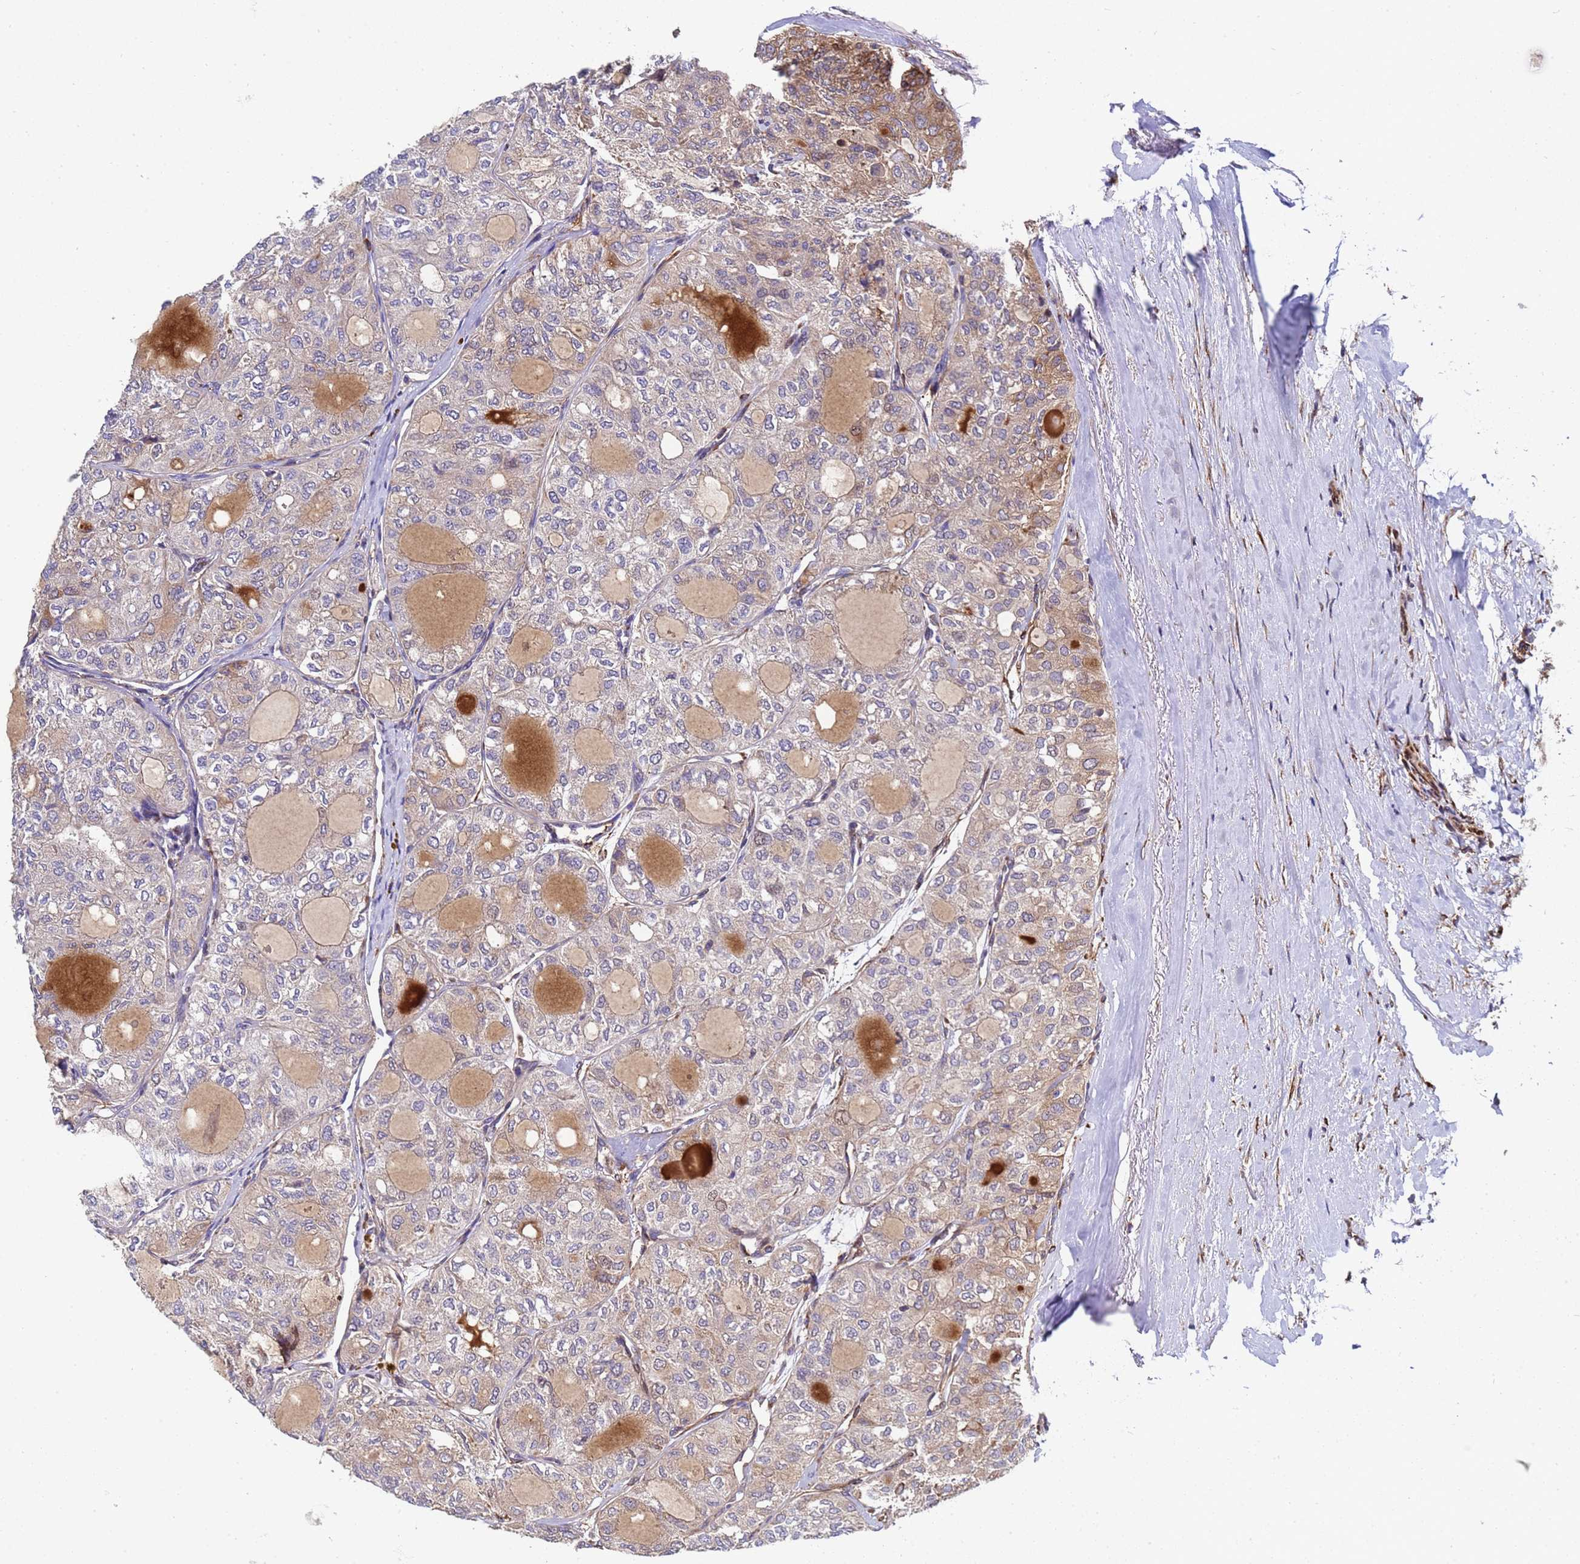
{"staining": {"intensity": "weak", "quantity": "<25%", "location": "cytoplasmic/membranous"}, "tissue": "thyroid cancer", "cell_type": "Tumor cells", "image_type": "cancer", "snomed": [{"axis": "morphology", "description": "Follicular adenoma carcinoma, NOS"}, {"axis": "topography", "description": "Thyroid gland"}], "caption": "IHC histopathology image of thyroid follicular adenoma carcinoma stained for a protein (brown), which reveals no positivity in tumor cells.", "gene": "MOCS1", "patient": {"sex": "male", "age": 75}}